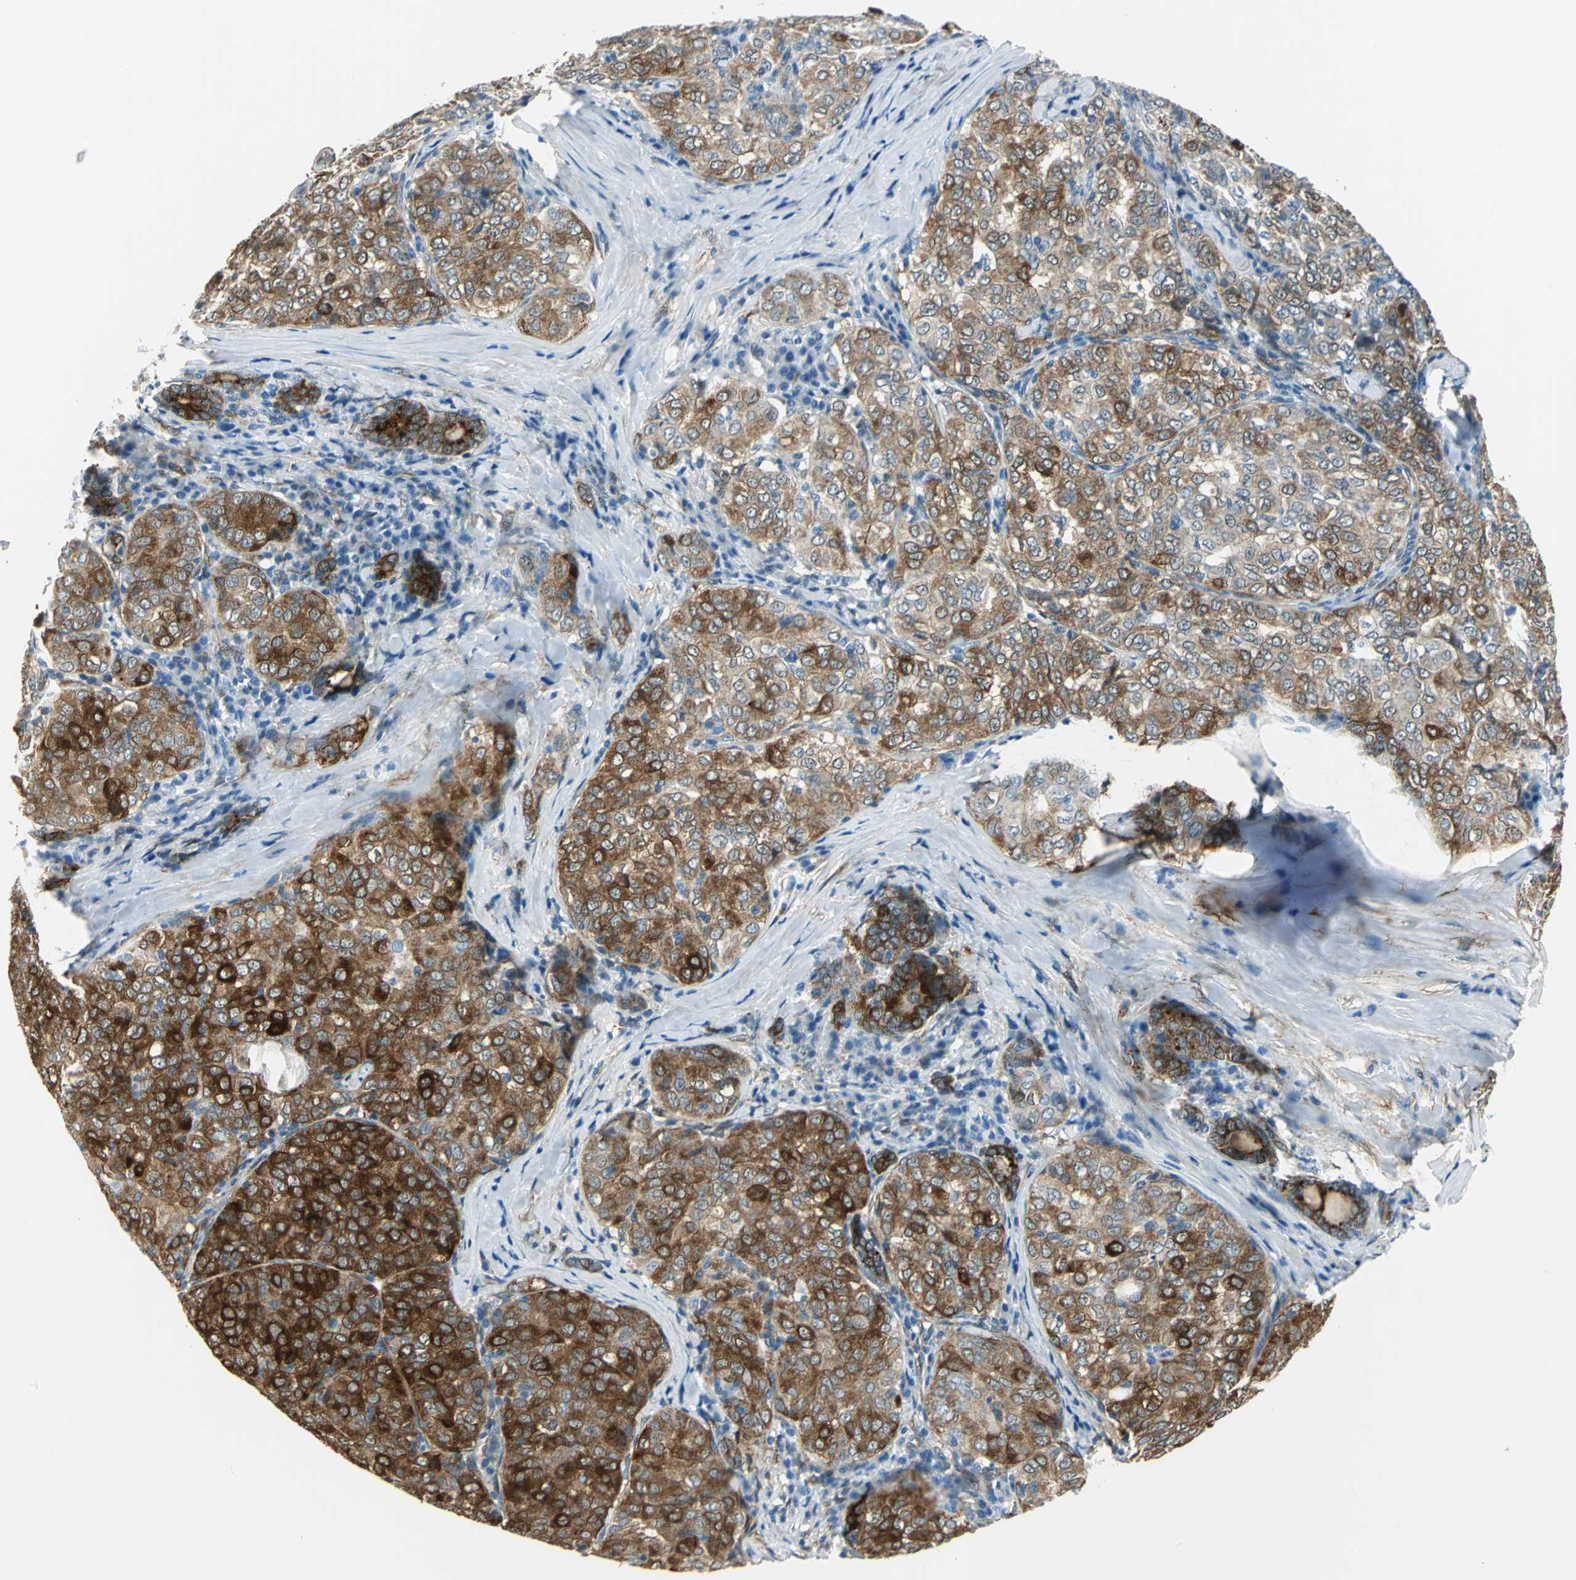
{"staining": {"intensity": "strong", "quantity": ">75%", "location": "cytoplasmic/membranous"}, "tissue": "thyroid cancer", "cell_type": "Tumor cells", "image_type": "cancer", "snomed": [{"axis": "morphology", "description": "Papillary adenocarcinoma, NOS"}, {"axis": "topography", "description": "Thyroid gland"}], "caption": "This is a micrograph of immunohistochemistry staining of thyroid cancer, which shows strong positivity in the cytoplasmic/membranous of tumor cells.", "gene": "HSPB1", "patient": {"sex": "female", "age": 30}}